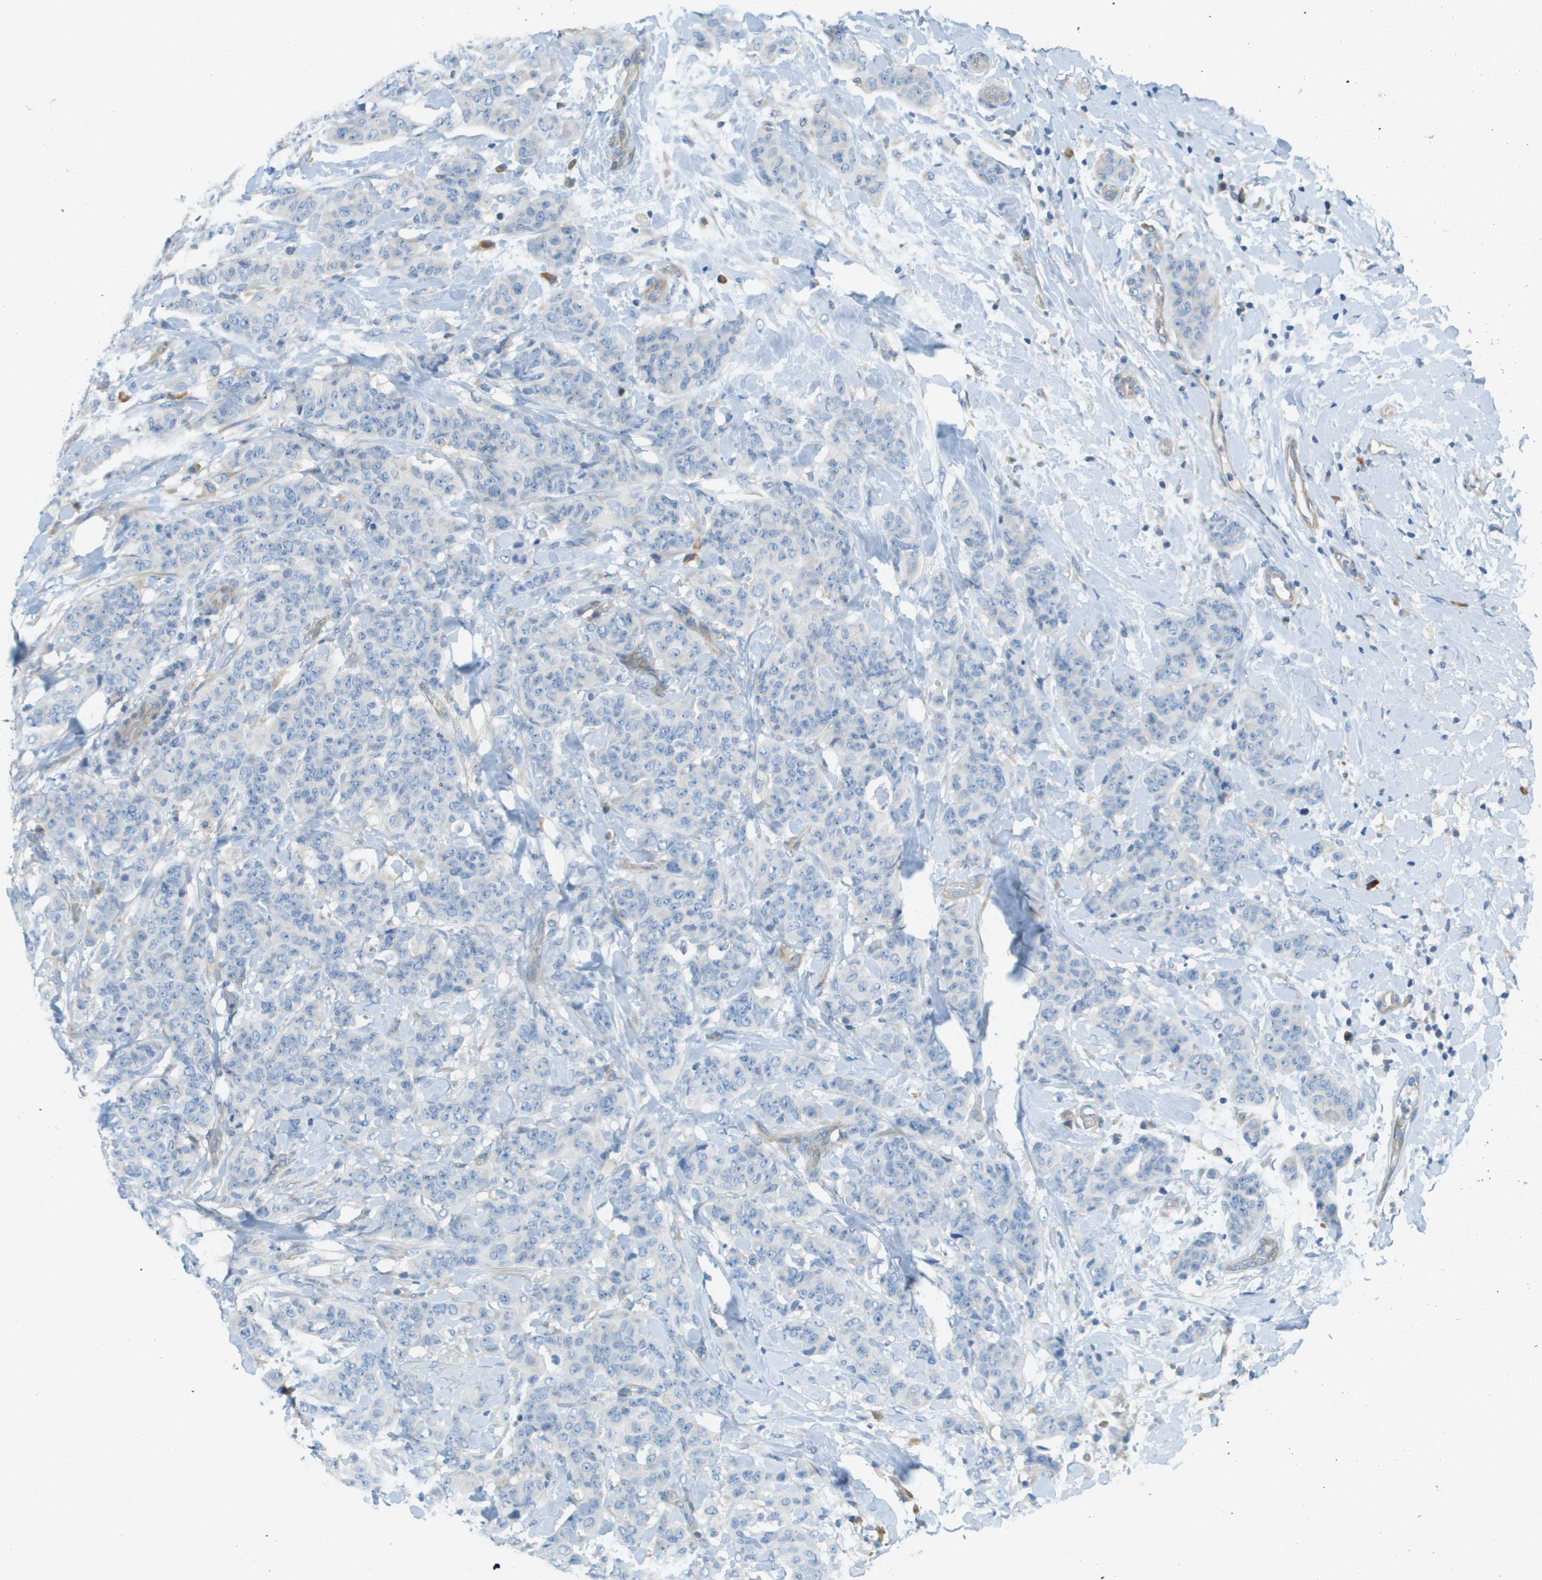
{"staining": {"intensity": "negative", "quantity": "none", "location": "none"}, "tissue": "breast cancer", "cell_type": "Tumor cells", "image_type": "cancer", "snomed": [{"axis": "morphology", "description": "Normal tissue, NOS"}, {"axis": "morphology", "description": "Duct carcinoma"}, {"axis": "topography", "description": "Breast"}], "caption": "This photomicrograph is of infiltrating ductal carcinoma (breast) stained with IHC to label a protein in brown with the nuclei are counter-stained blue. There is no staining in tumor cells.", "gene": "DNAJB11", "patient": {"sex": "female", "age": 40}}